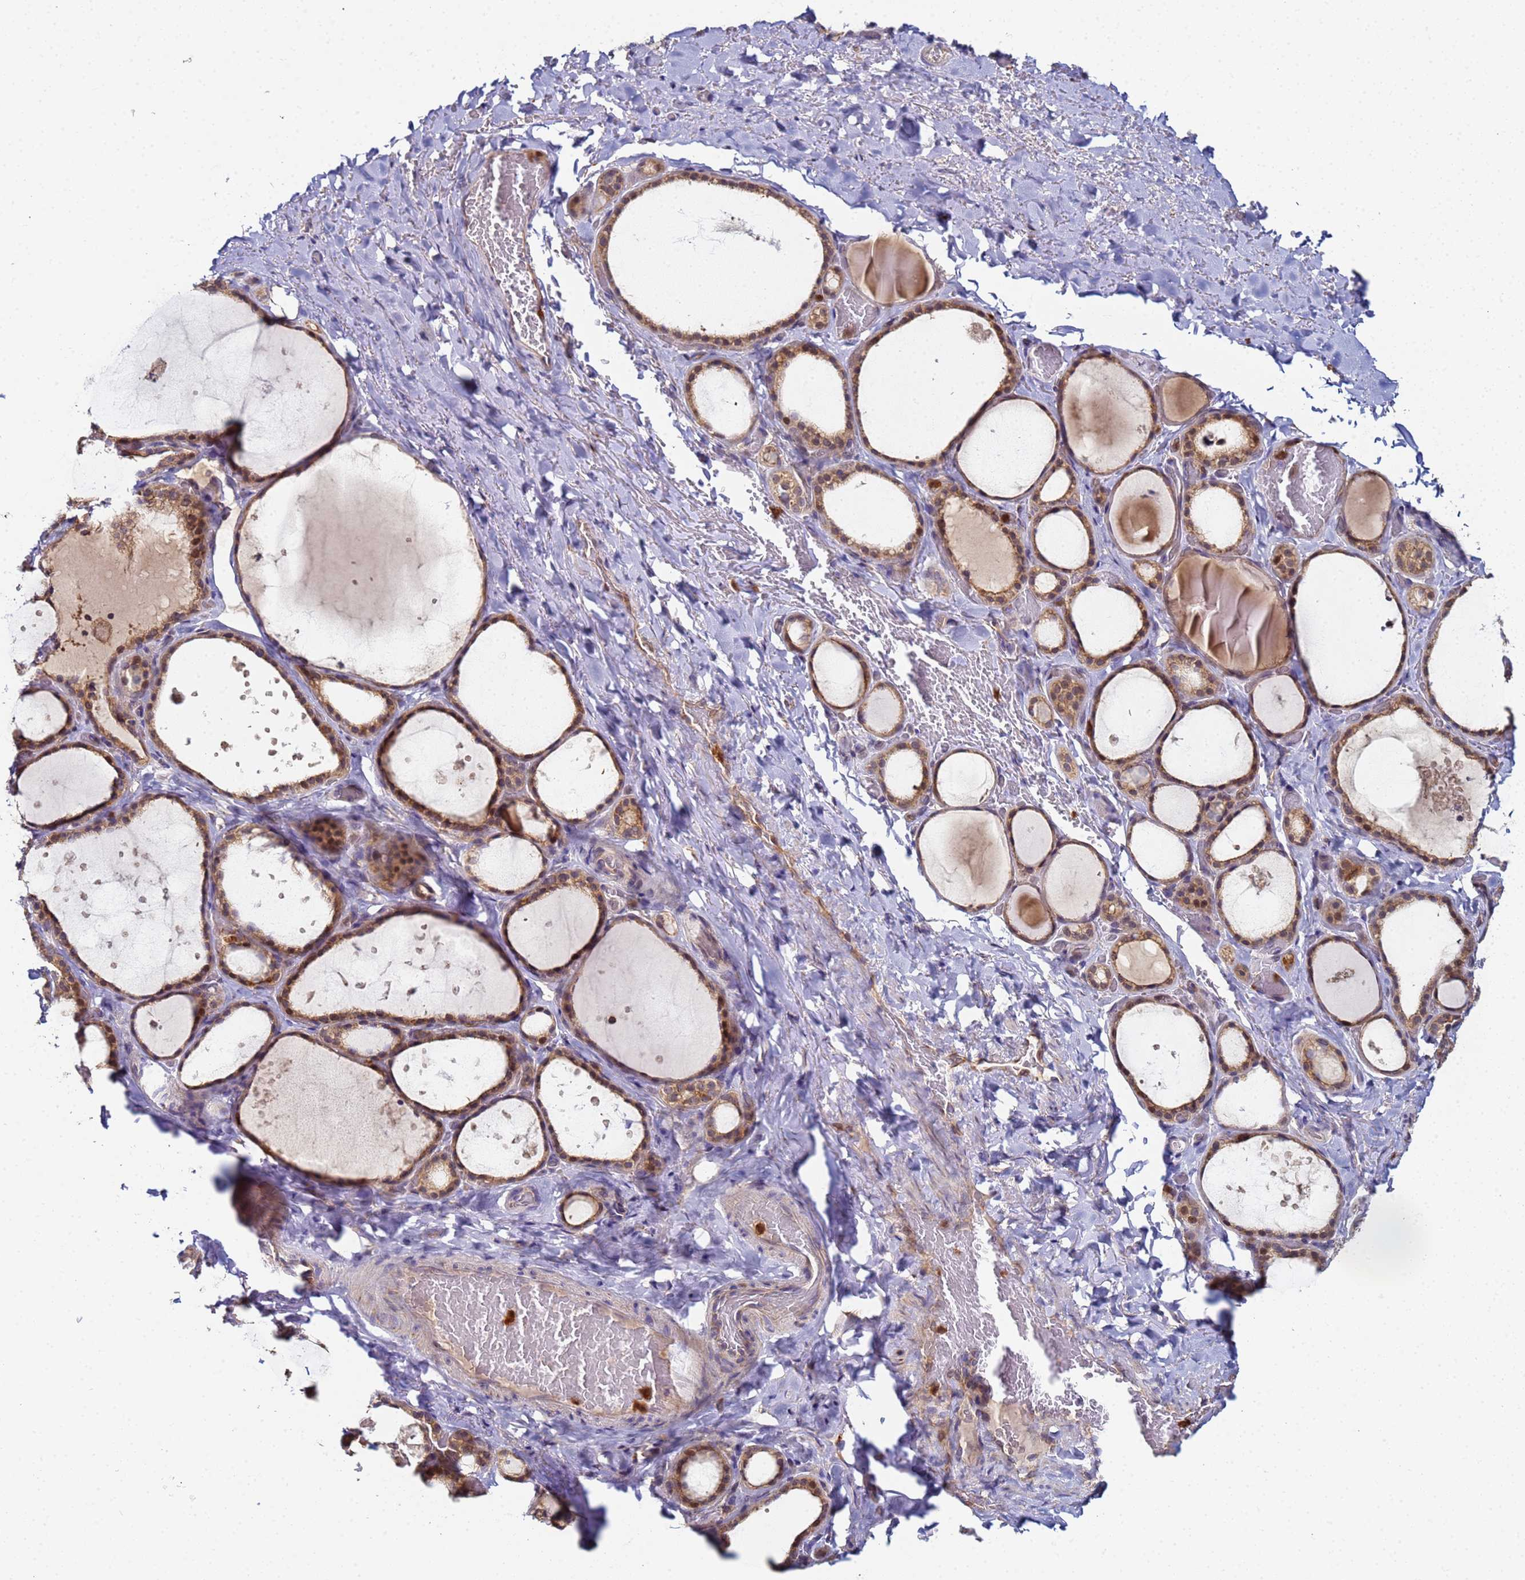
{"staining": {"intensity": "moderate", "quantity": ">75%", "location": "cytoplasmic/membranous,nuclear"}, "tissue": "thyroid gland", "cell_type": "Glandular cells", "image_type": "normal", "snomed": [{"axis": "morphology", "description": "Normal tissue, NOS"}, {"axis": "topography", "description": "Thyroid gland"}], "caption": "This is an image of immunohistochemistry (IHC) staining of unremarkable thyroid gland, which shows moderate staining in the cytoplasmic/membranous,nuclear of glandular cells.", "gene": "CCDC127", "patient": {"sex": "female", "age": 44}}